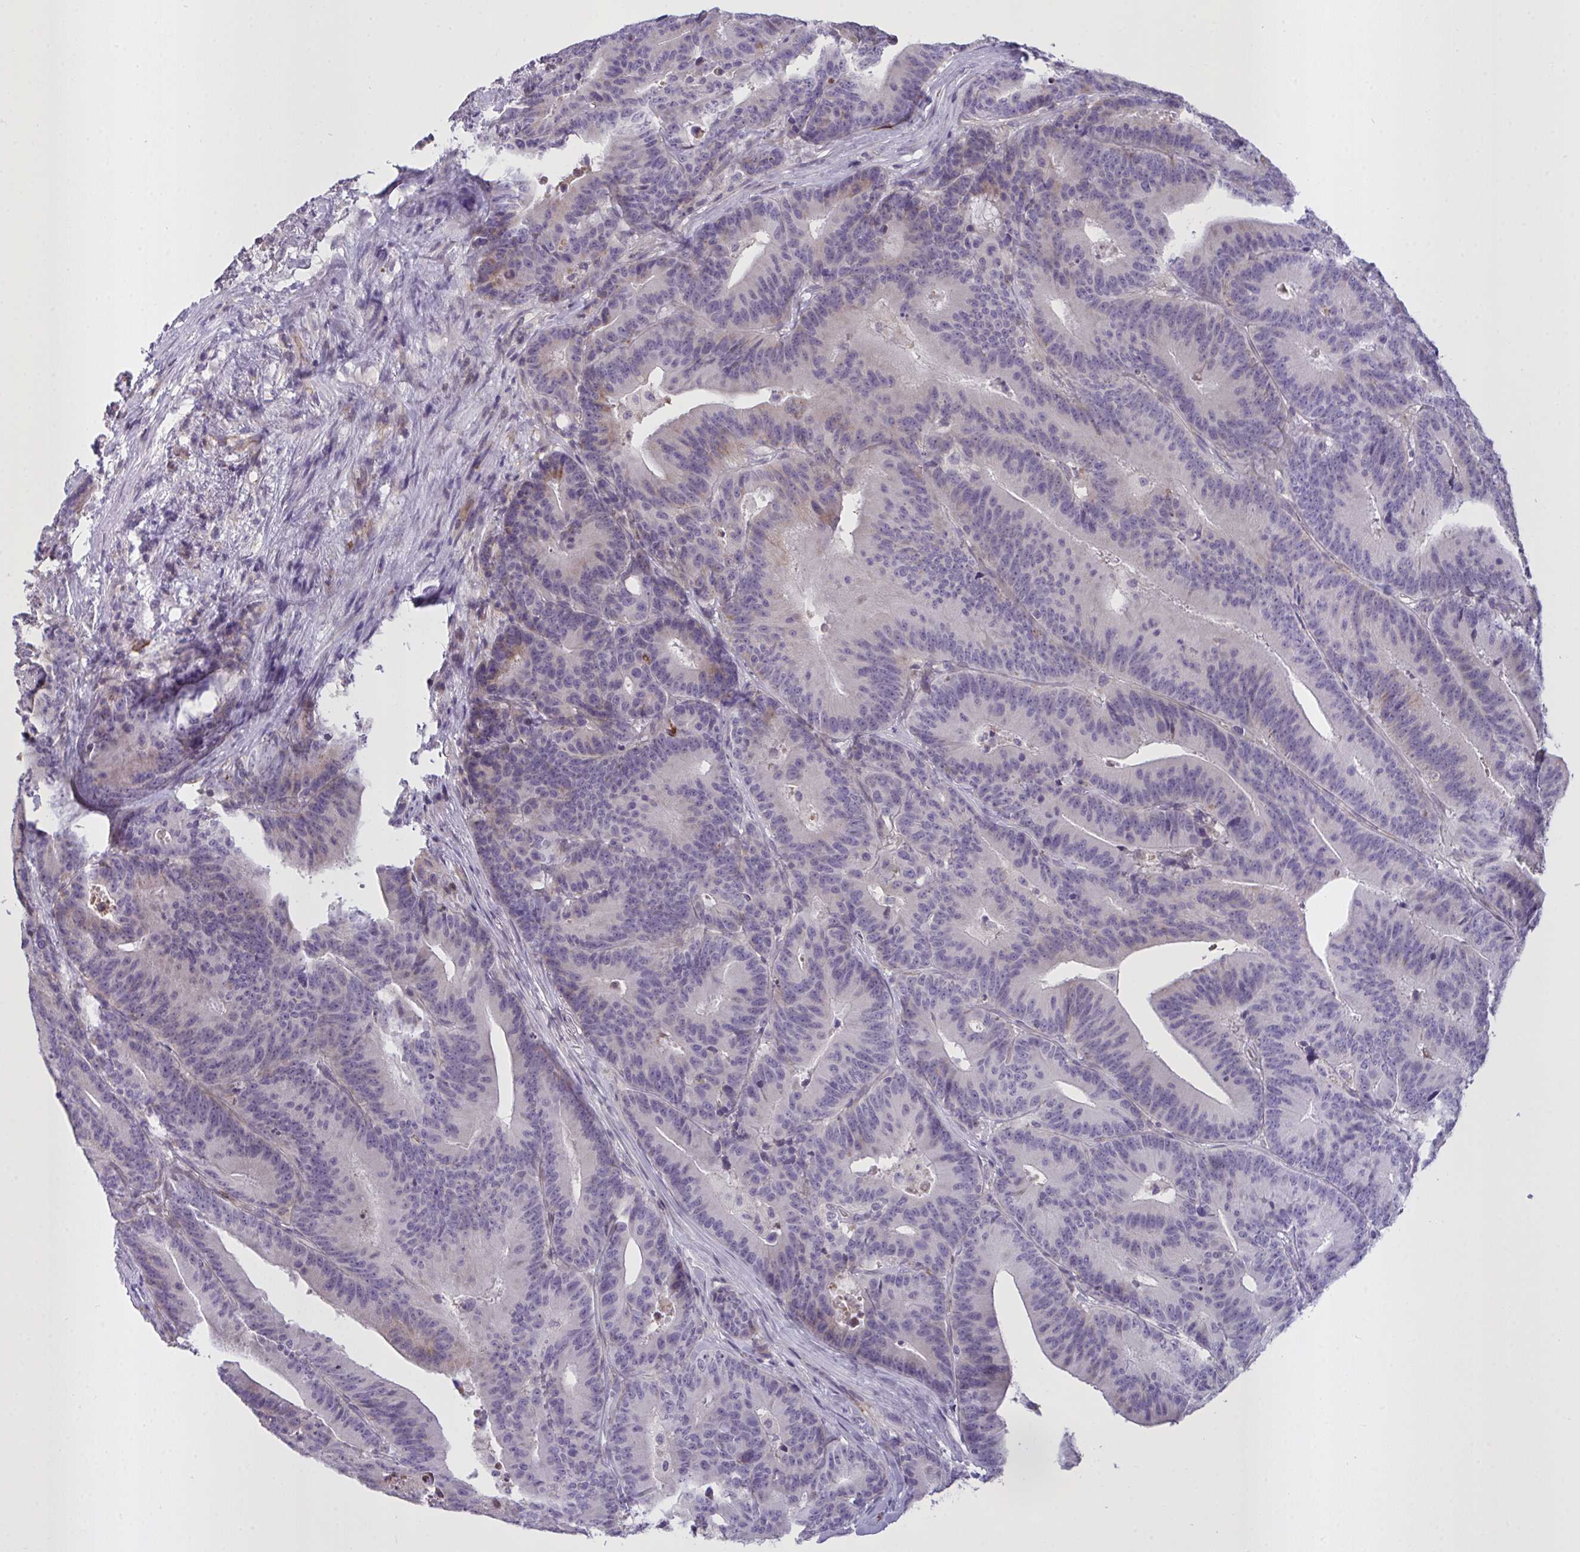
{"staining": {"intensity": "weak", "quantity": "<25%", "location": "cytoplasmic/membranous"}, "tissue": "colorectal cancer", "cell_type": "Tumor cells", "image_type": "cancer", "snomed": [{"axis": "morphology", "description": "Adenocarcinoma, NOS"}, {"axis": "topography", "description": "Colon"}], "caption": "An IHC micrograph of colorectal cancer (adenocarcinoma) is shown. There is no staining in tumor cells of colorectal cancer (adenocarcinoma). Brightfield microscopy of immunohistochemistry (IHC) stained with DAB (3,3'-diaminobenzidine) (brown) and hematoxylin (blue), captured at high magnification.", "gene": "SEMA6B", "patient": {"sex": "female", "age": 78}}